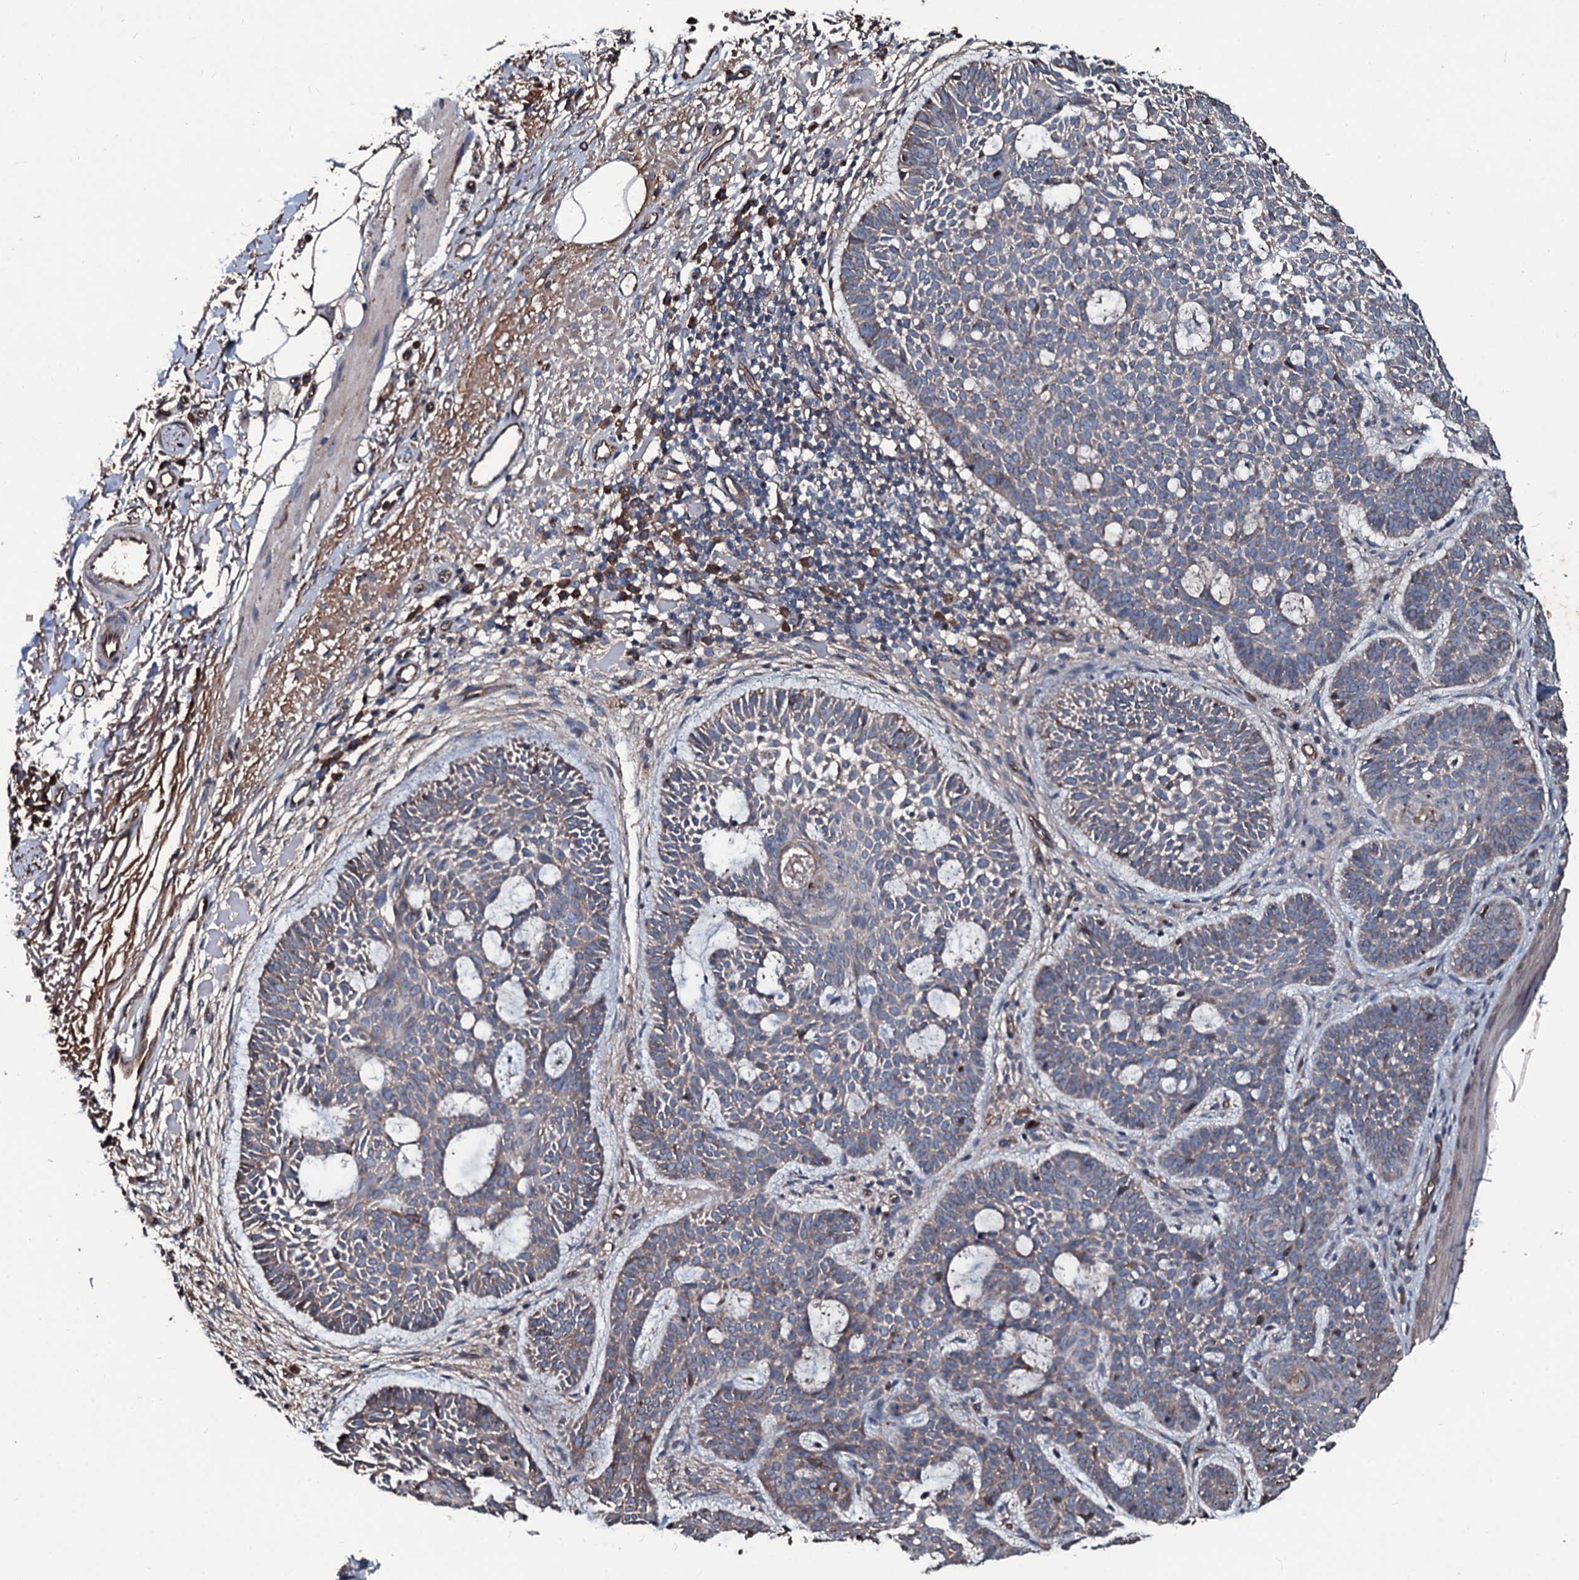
{"staining": {"intensity": "weak", "quantity": "25%-75%", "location": "cytoplasmic/membranous"}, "tissue": "skin cancer", "cell_type": "Tumor cells", "image_type": "cancer", "snomed": [{"axis": "morphology", "description": "Basal cell carcinoma"}, {"axis": "topography", "description": "Skin"}], "caption": "Approximately 25%-75% of tumor cells in human skin basal cell carcinoma exhibit weak cytoplasmic/membranous protein positivity as visualized by brown immunohistochemical staining.", "gene": "DMAC2", "patient": {"sex": "male", "age": 85}}